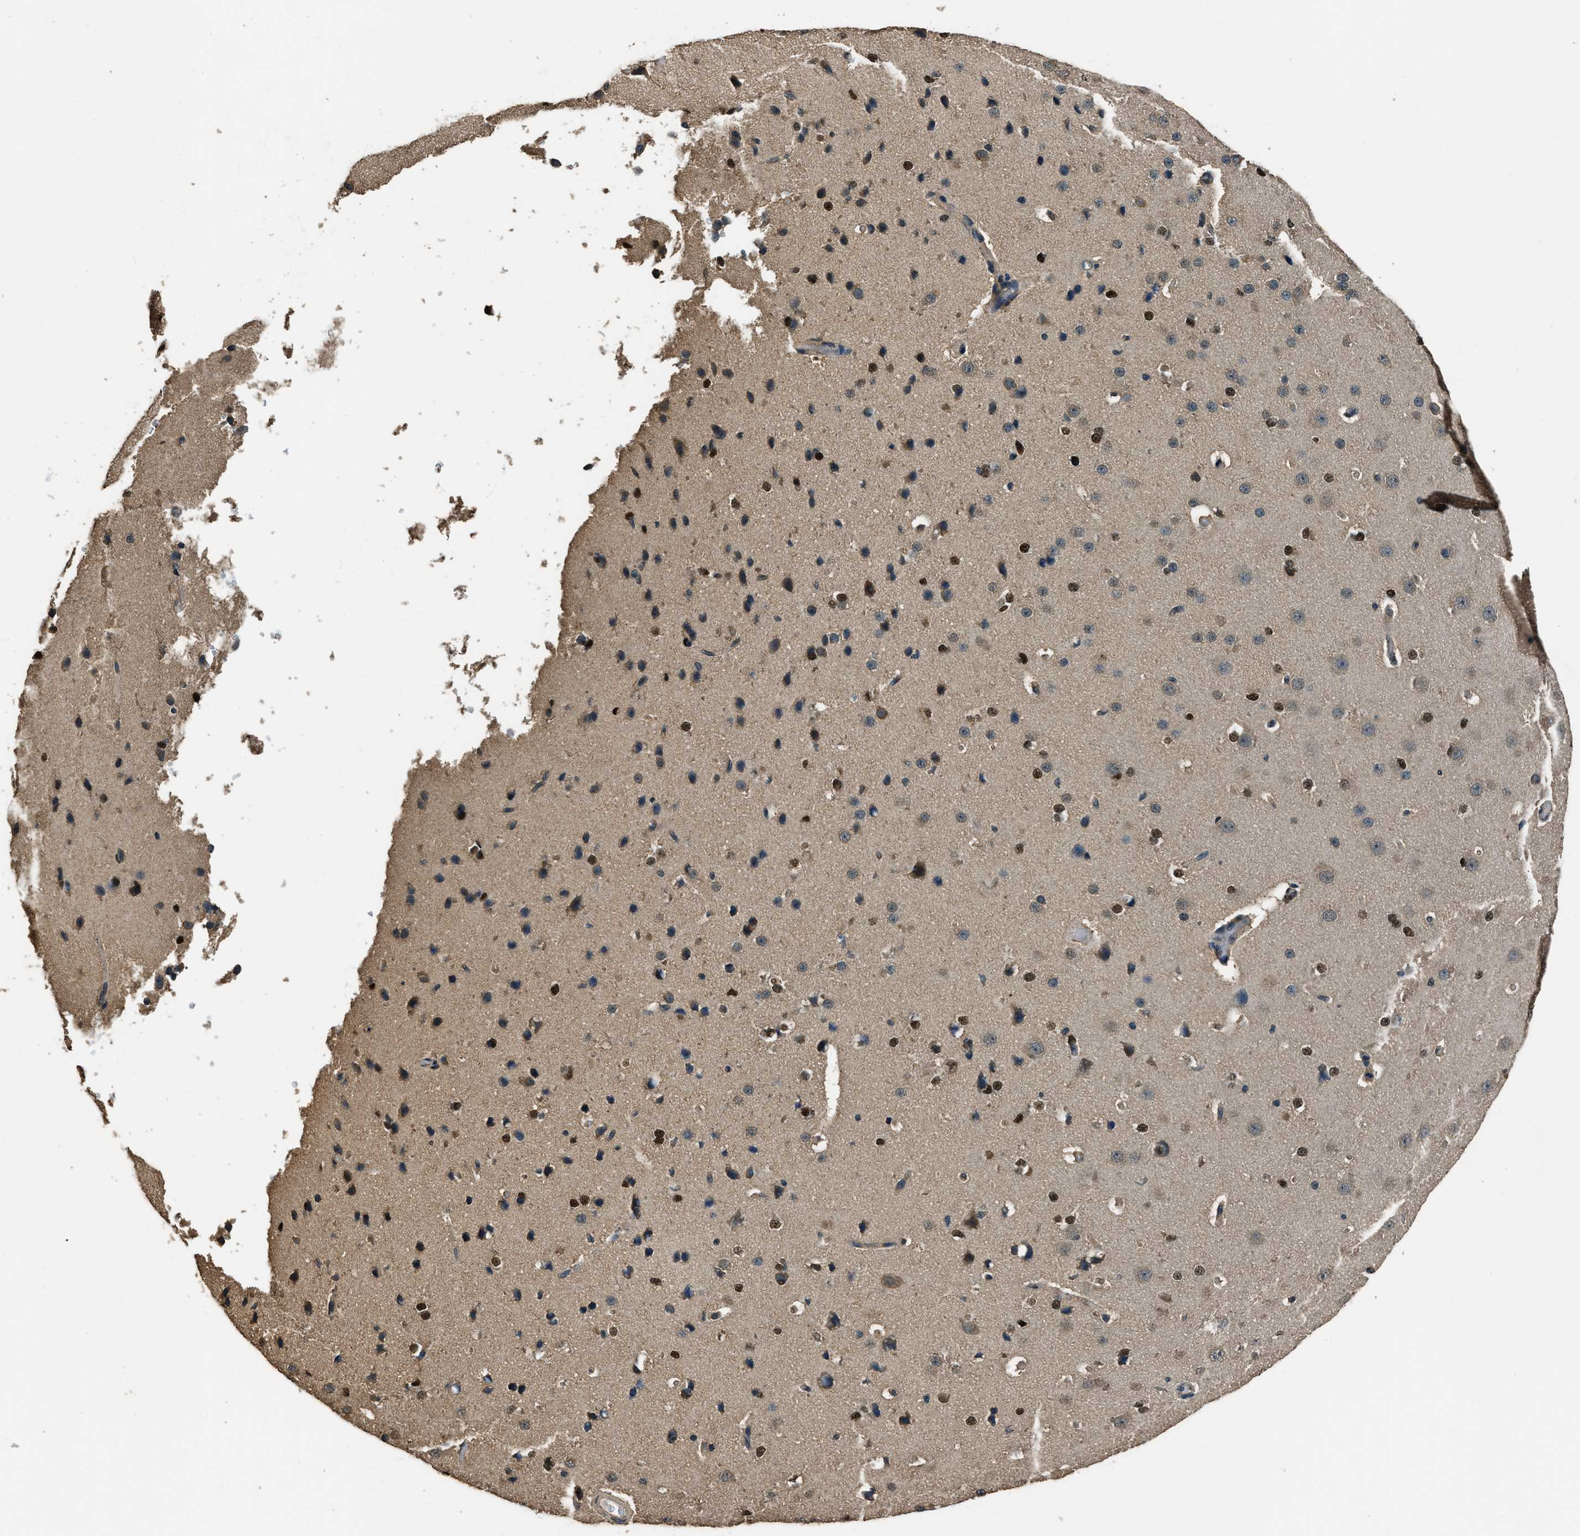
{"staining": {"intensity": "weak", "quantity": "25%-75%", "location": "cytoplasmic/membranous"}, "tissue": "cerebral cortex", "cell_type": "Endothelial cells", "image_type": "normal", "snomed": [{"axis": "morphology", "description": "Normal tissue, NOS"}, {"axis": "morphology", "description": "Developmental malformation"}, {"axis": "topography", "description": "Cerebral cortex"}], "caption": "A low amount of weak cytoplasmic/membranous staining is seen in approximately 25%-75% of endothelial cells in normal cerebral cortex. (brown staining indicates protein expression, while blue staining denotes nuclei).", "gene": "SALL3", "patient": {"sex": "female", "age": 30}}